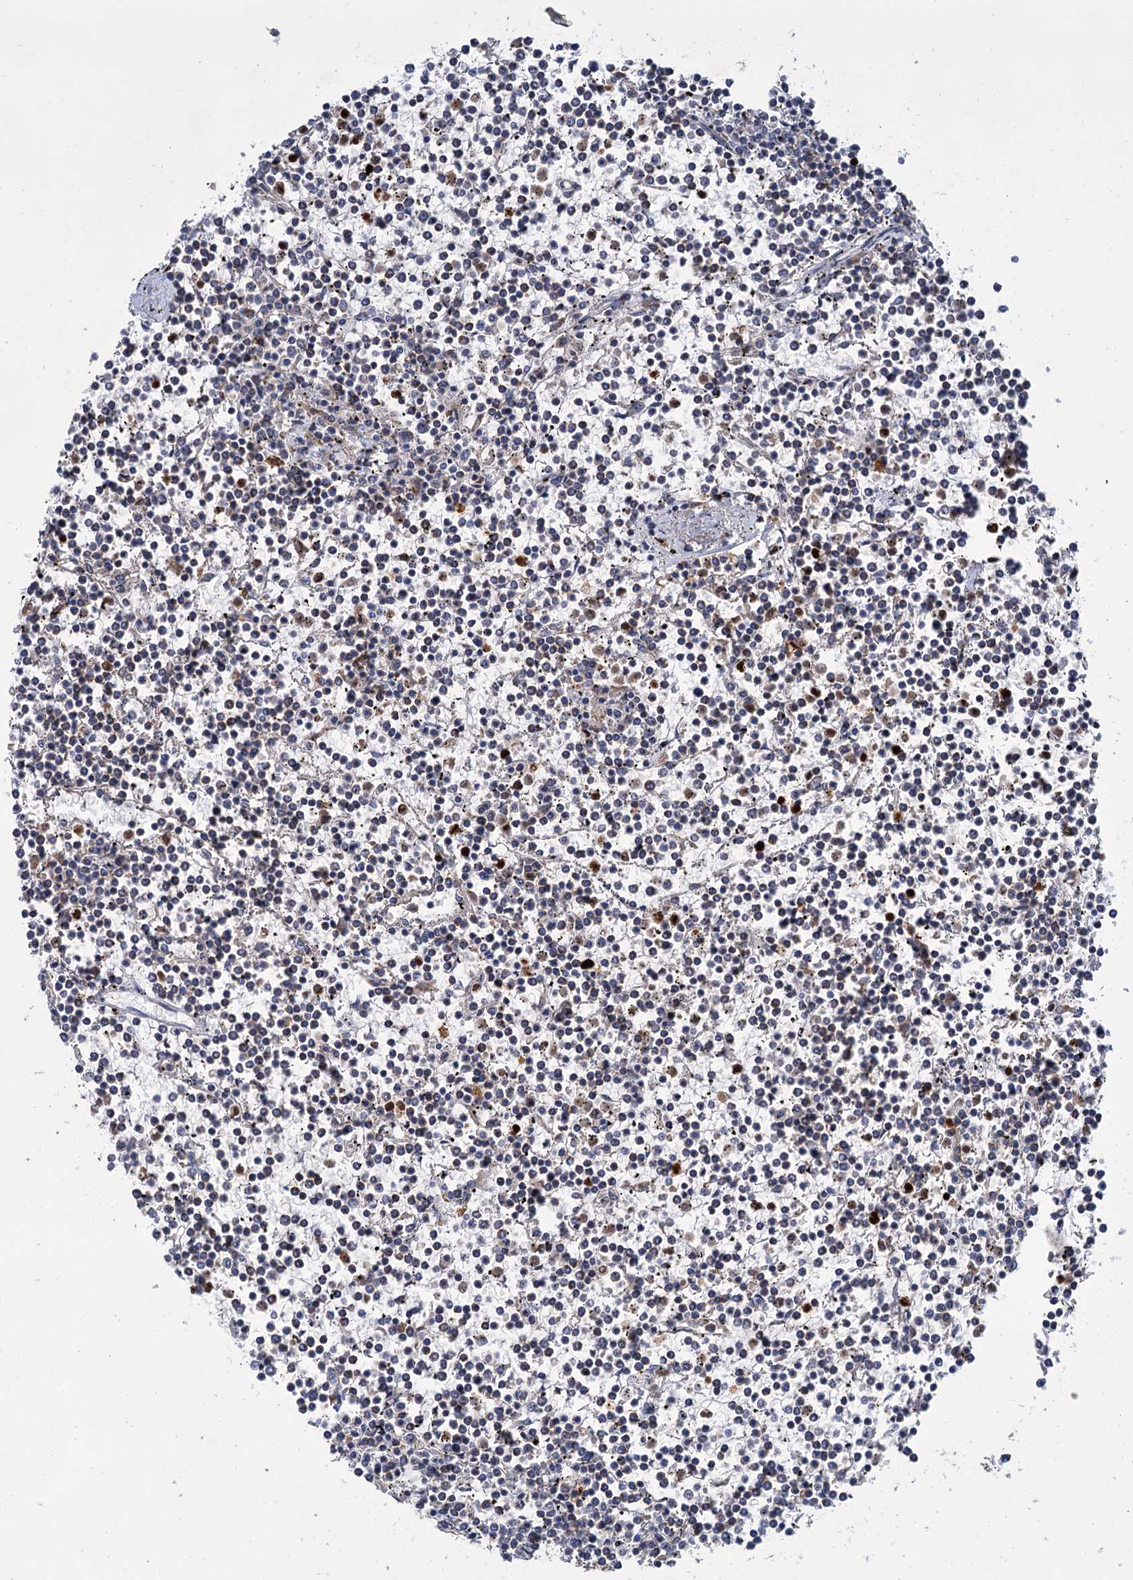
{"staining": {"intensity": "weak", "quantity": "<25%", "location": "cytoplasmic/membranous"}, "tissue": "lymphoma", "cell_type": "Tumor cells", "image_type": "cancer", "snomed": [{"axis": "morphology", "description": "Malignant lymphoma, non-Hodgkin's type, Low grade"}, {"axis": "topography", "description": "Spleen"}], "caption": "Malignant lymphoma, non-Hodgkin's type (low-grade) stained for a protein using immunohistochemistry (IHC) shows no positivity tumor cells.", "gene": "DYNC2H1", "patient": {"sex": "female", "age": 19}}